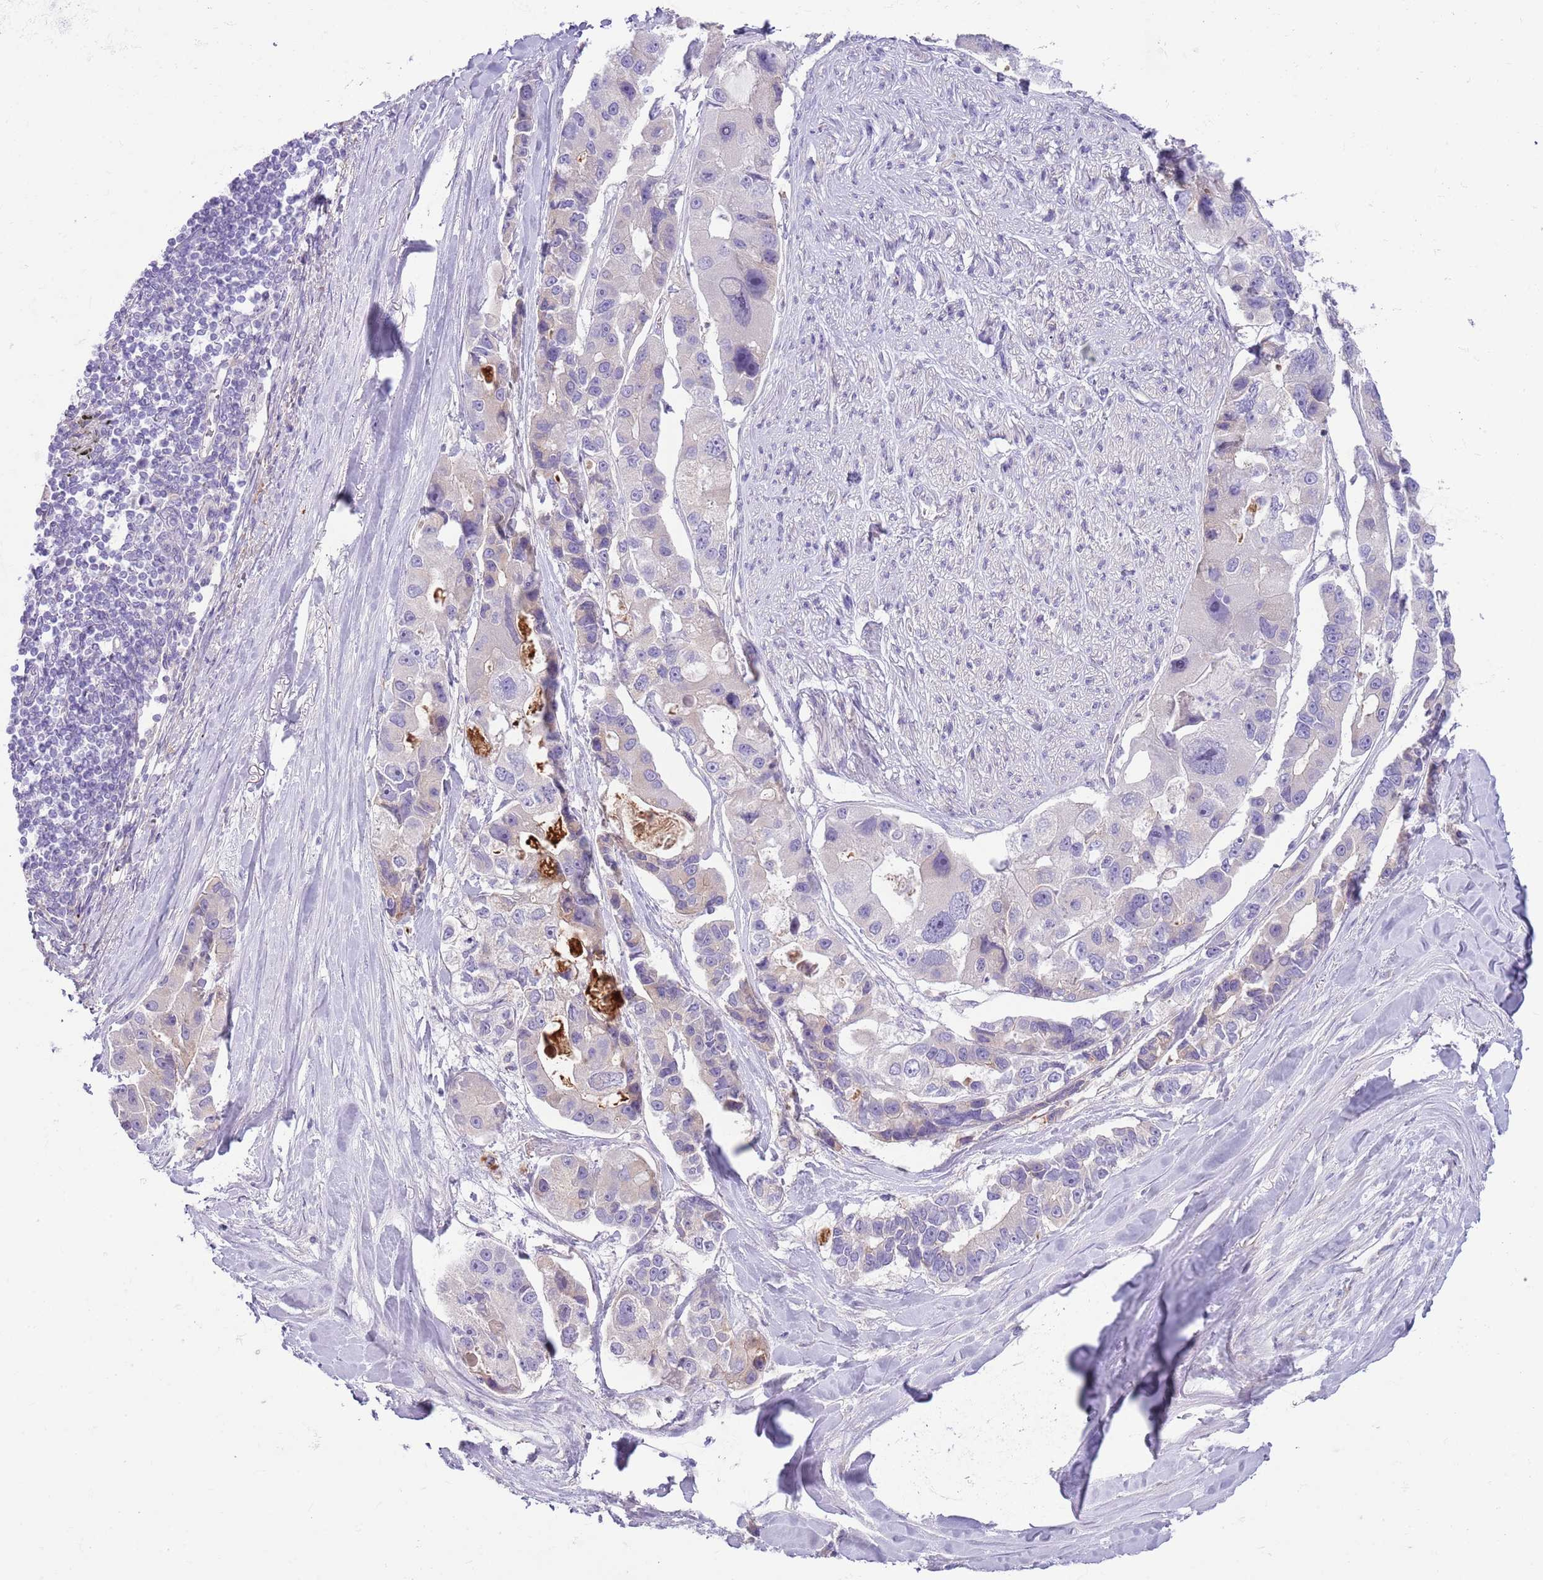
{"staining": {"intensity": "negative", "quantity": "none", "location": "none"}, "tissue": "lung cancer", "cell_type": "Tumor cells", "image_type": "cancer", "snomed": [{"axis": "morphology", "description": "Adenocarcinoma, NOS"}, {"axis": "topography", "description": "Lung"}], "caption": "Protein analysis of lung cancer (adenocarcinoma) exhibits no significant expression in tumor cells.", "gene": "CFH", "patient": {"sex": "female", "age": 54}}